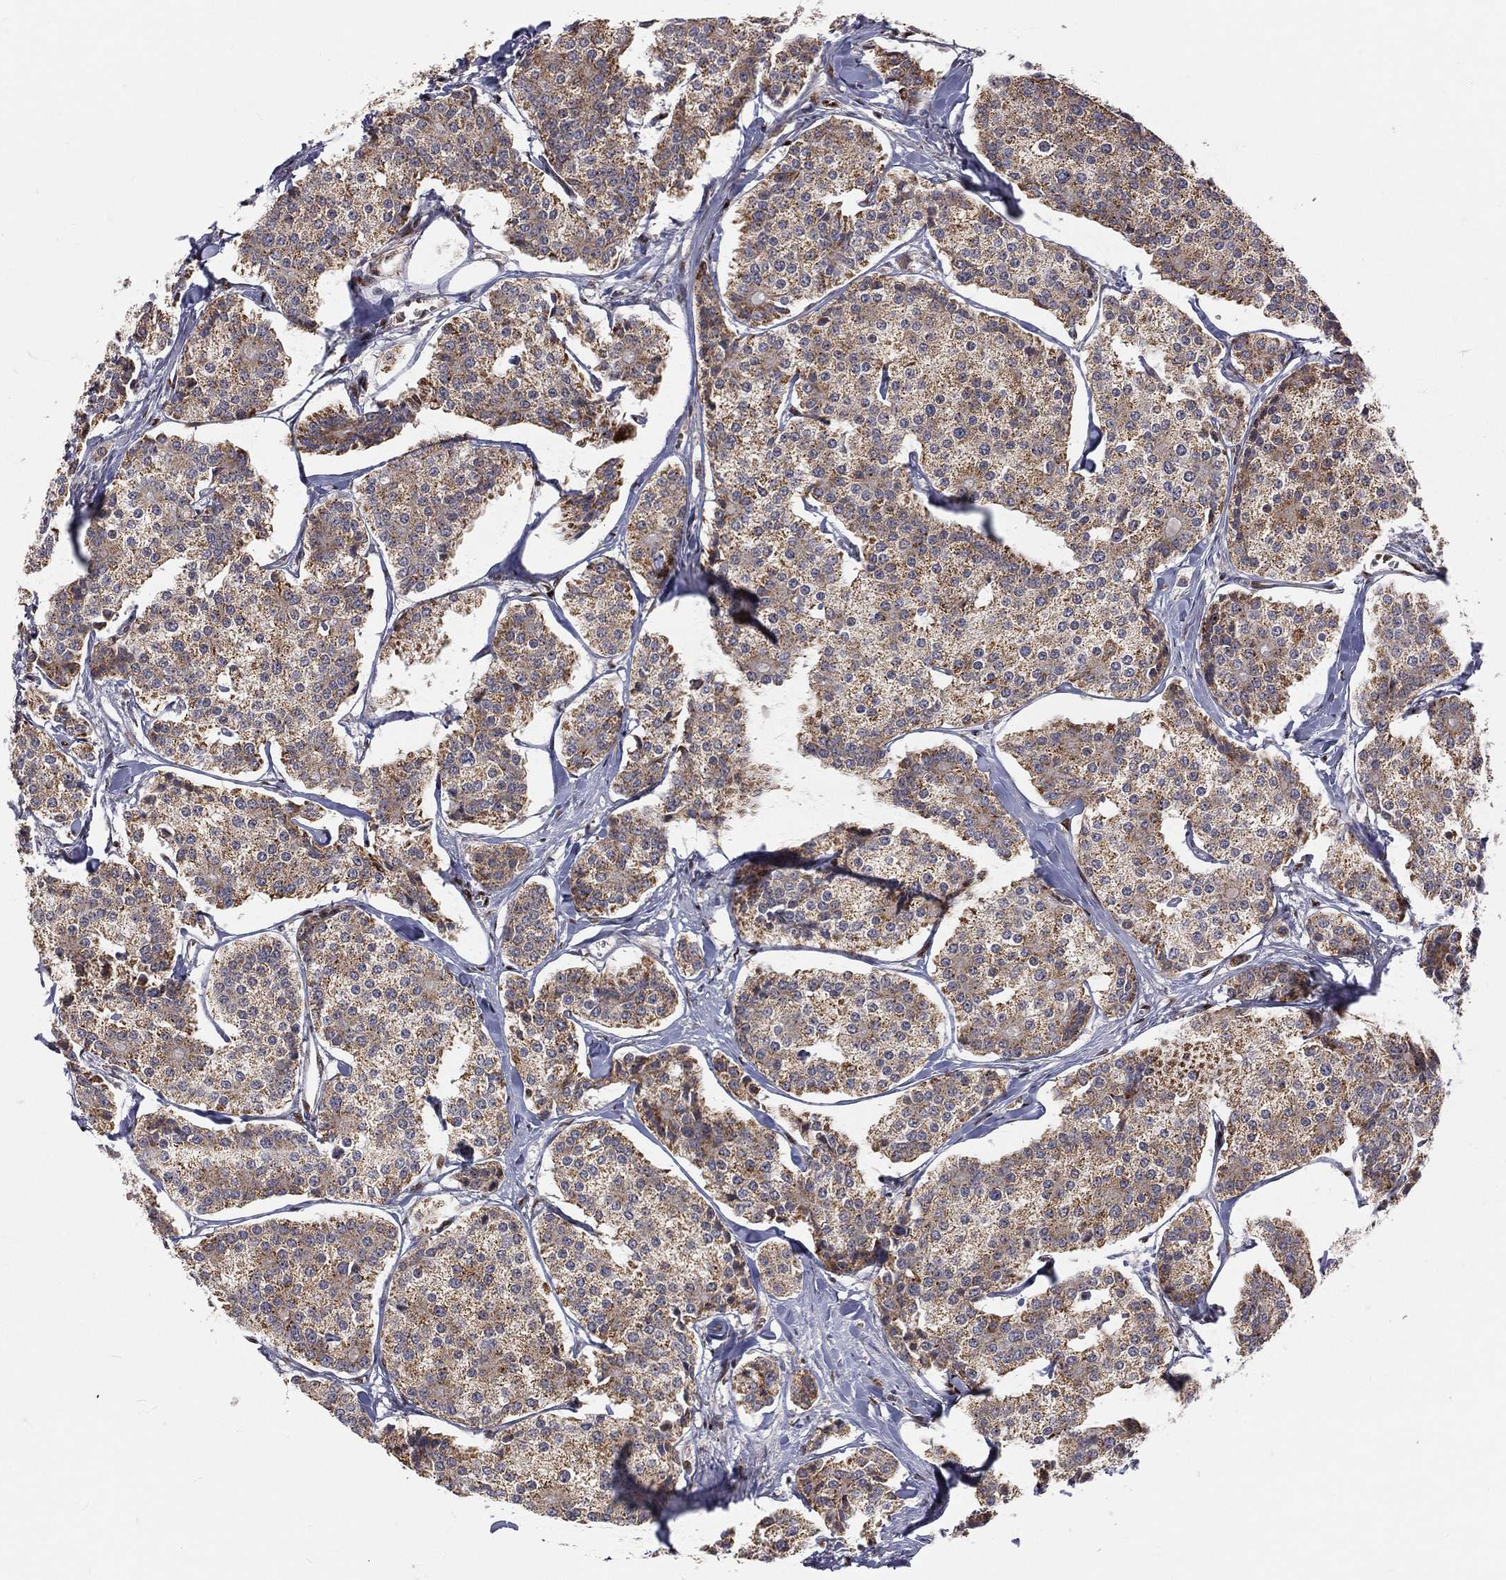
{"staining": {"intensity": "moderate", "quantity": ">75%", "location": "cytoplasmic/membranous"}, "tissue": "carcinoid", "cell_type": "Tumor cells", "image_type": "cancer", "snomed": [{"axis": "morphology", "description": "Carcinoid, malignant, NOS"}, {"axis": "topography", "description": "Small intestine"}], "caption": "IHC of human carcinoid displays medium levels of moderate cytoplasmic/membranous staining in about >75% of tumor cells. The staining was performed using DAB to visualize the protein expression in brown, while the nuclei were stained in blue with hematoxylin (Magnification: 20x).", "gene": "ZEB1", "patient": {"sex": "female", "age": 65}}